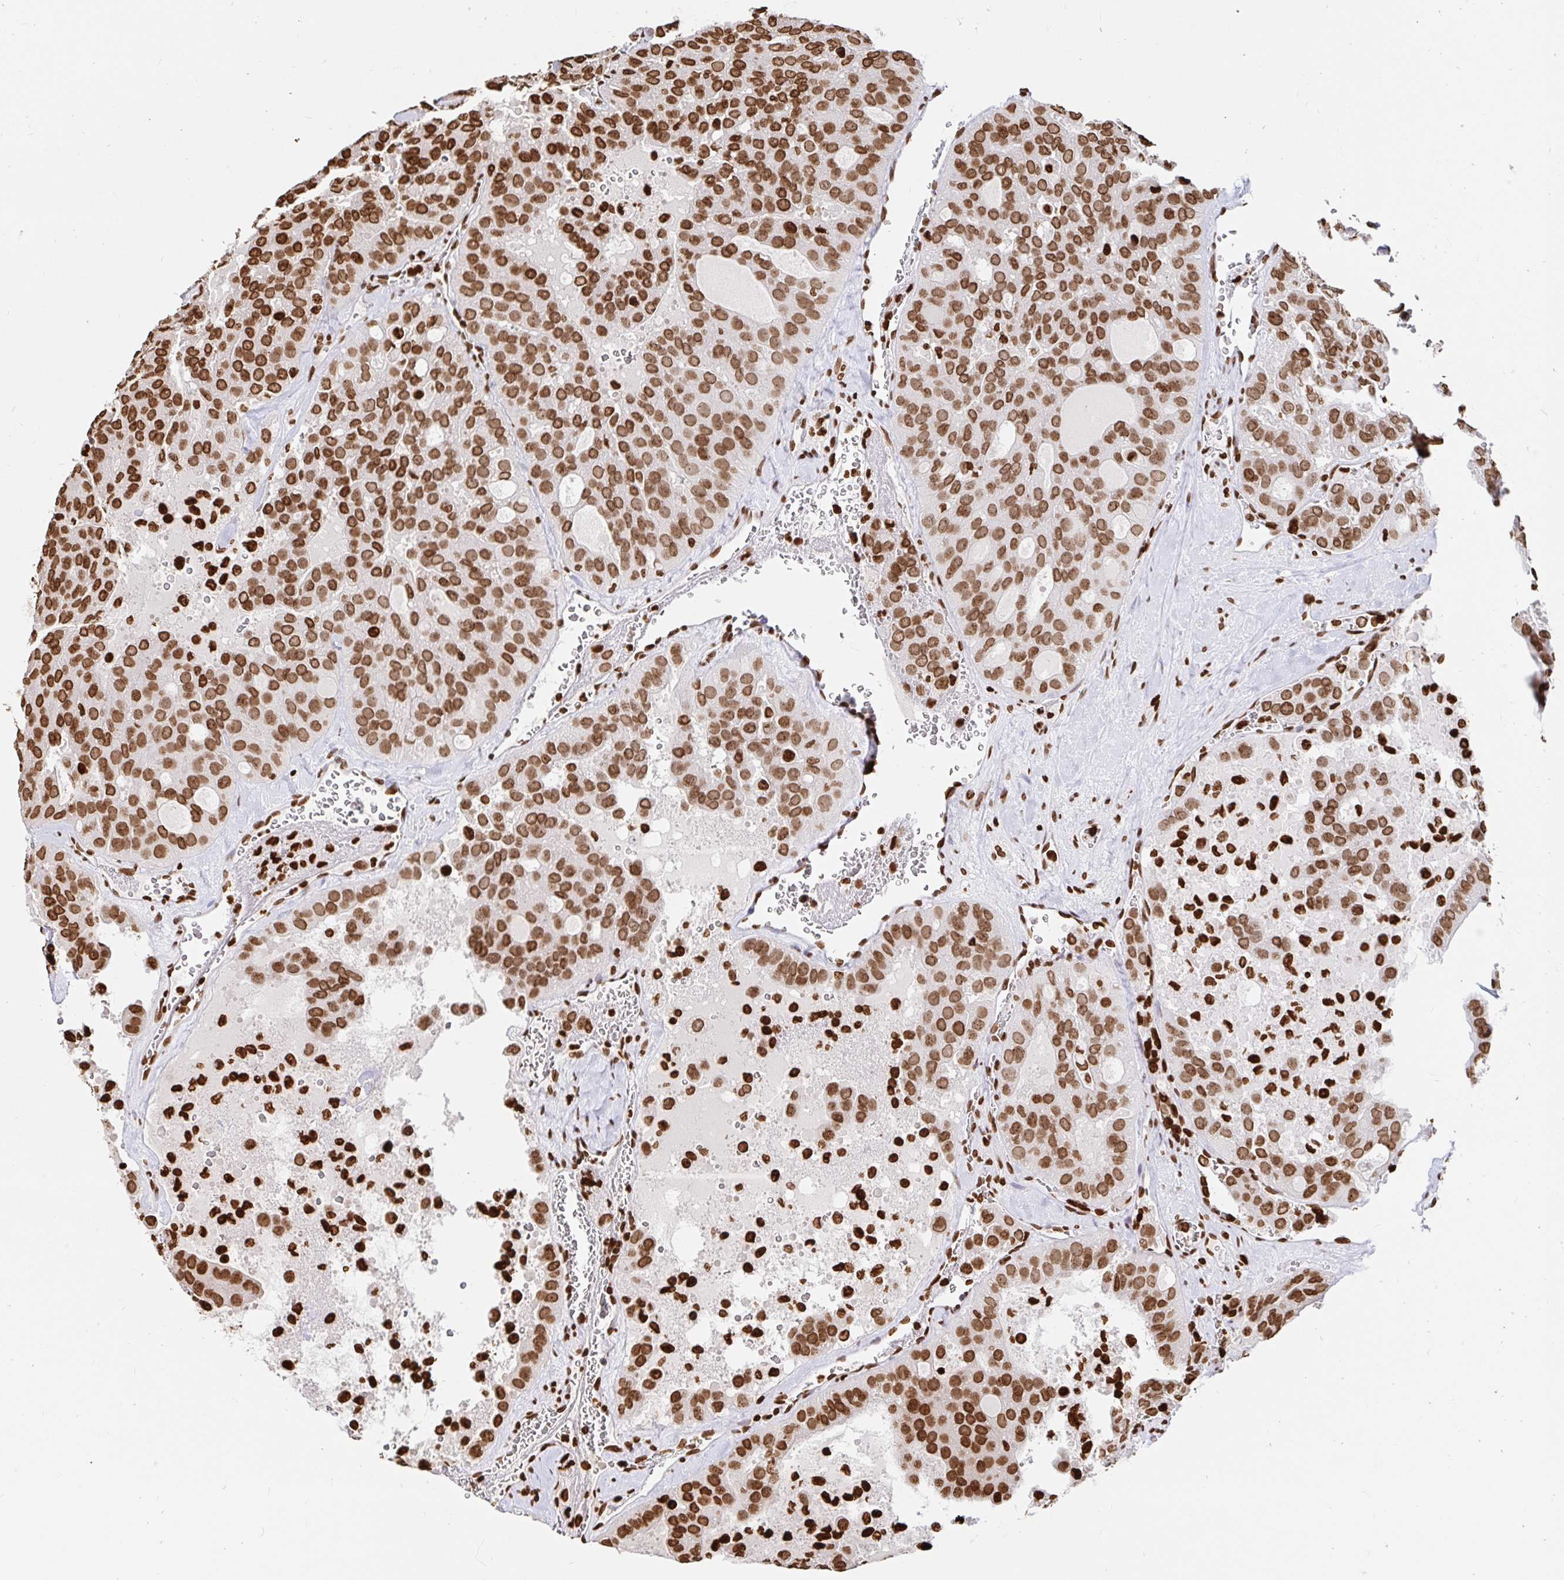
{"staining": {"intensity": "strong", "quantity": ">75%", "location": "cytoplasmic/membranous,nuclear"}, "tissue": "thyroid cancer", "cell_type": "Tumor cells", "image_type": "cancer", "snomed": [{"axis": "morphology", "description": "Follicular adenoma carcinoma, NOS"}, {"axis": "topography", "description": "Thyroid gland"}], "caption": "Protein staining demonstrates strong cytoplasmic/membranous and nuclear staining in approximately >75% of tumor cells in thyroid cancer (follicular adenoma carcinoma).", "gene": "H2BC5", "patient": {"sex": "male", "age": 75}}